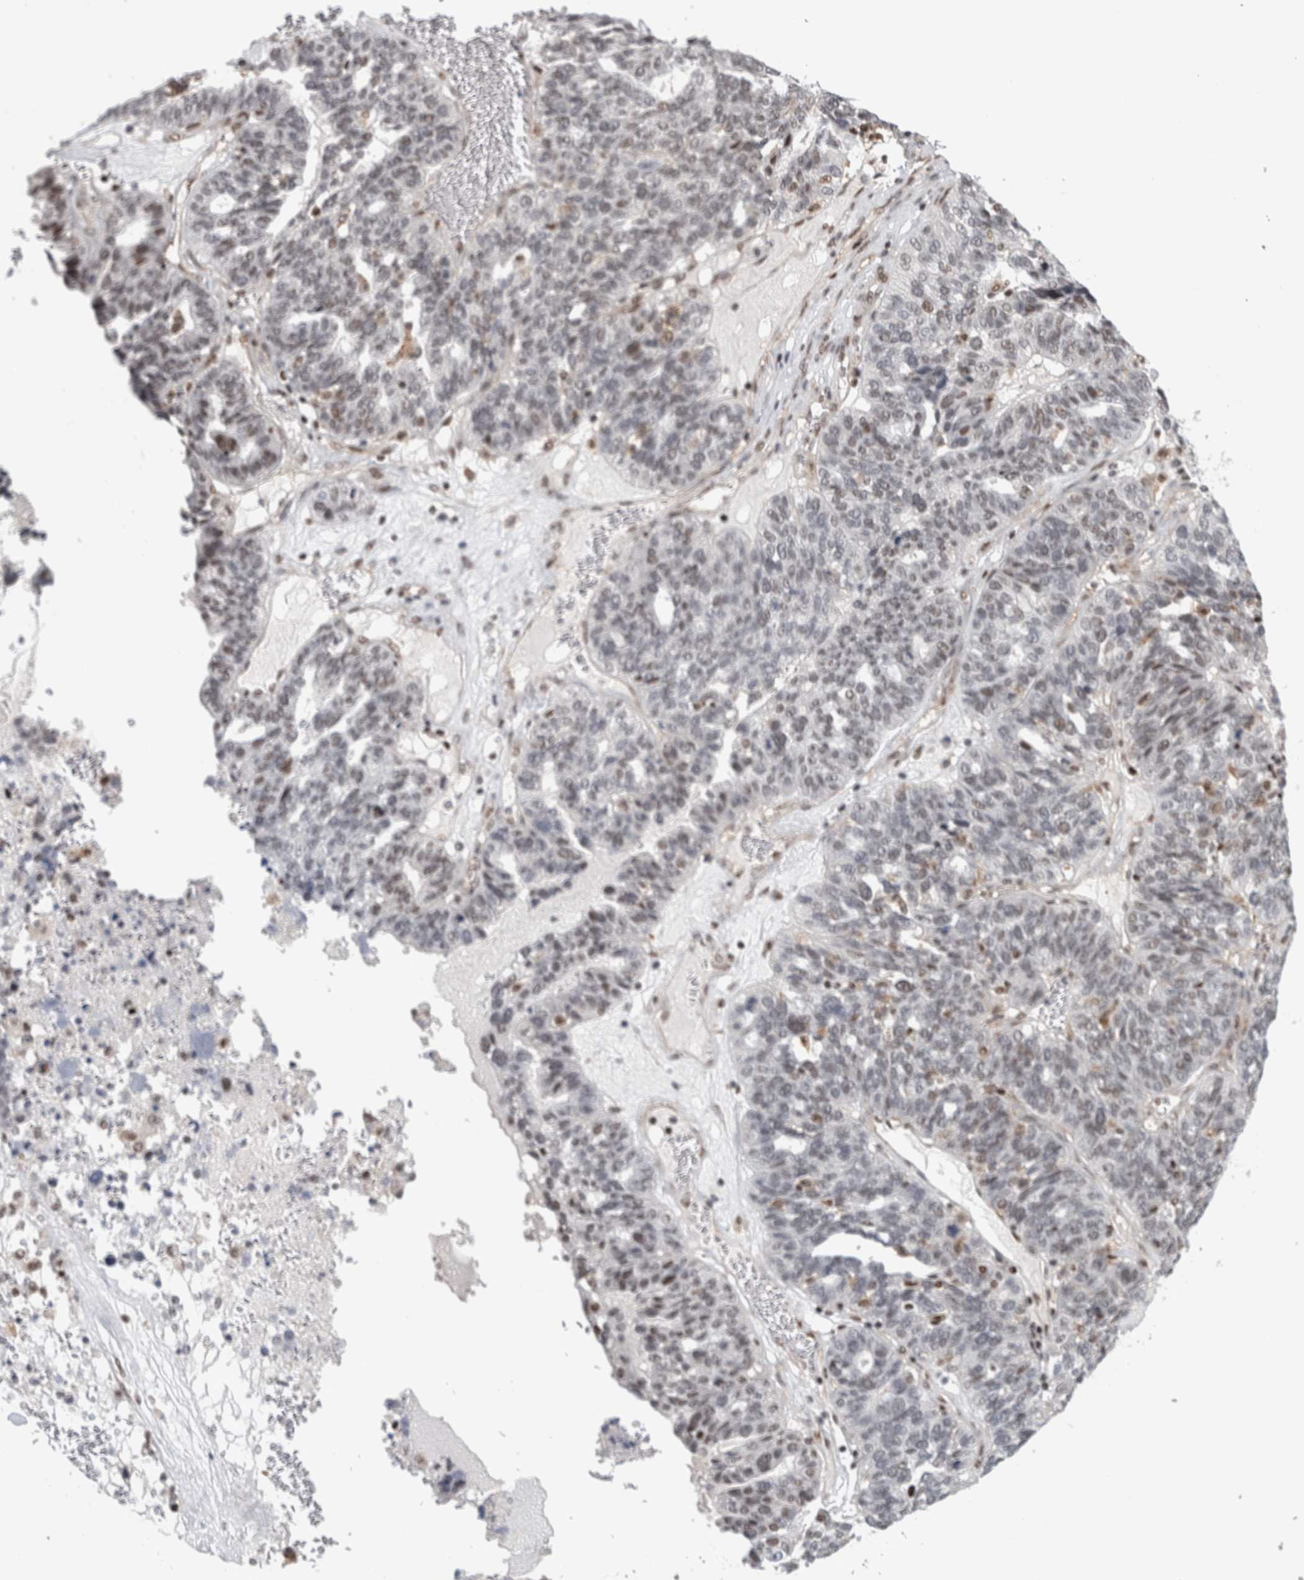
{"staining": {"intensity": "weak", "quantity": "<25%", "location": "nuclear"}, "tissue": "ovarian cancer", "cell_type": "Tumor cells", "image_type": "cancer", "snomed": [{"axis": "morphology", "description": "Cystadenocarcinoma, serous, NOS"}, {"axis": "topography", "description": "Ovary"}], "caption": "Ovarian cancer was stained to show a protein in brown. There is no significant staining in tumor cells. (DAB immunohistochemistry, high magnification).", "gene": "SRARP", "patient": {"sex": "female", "age": 59}}